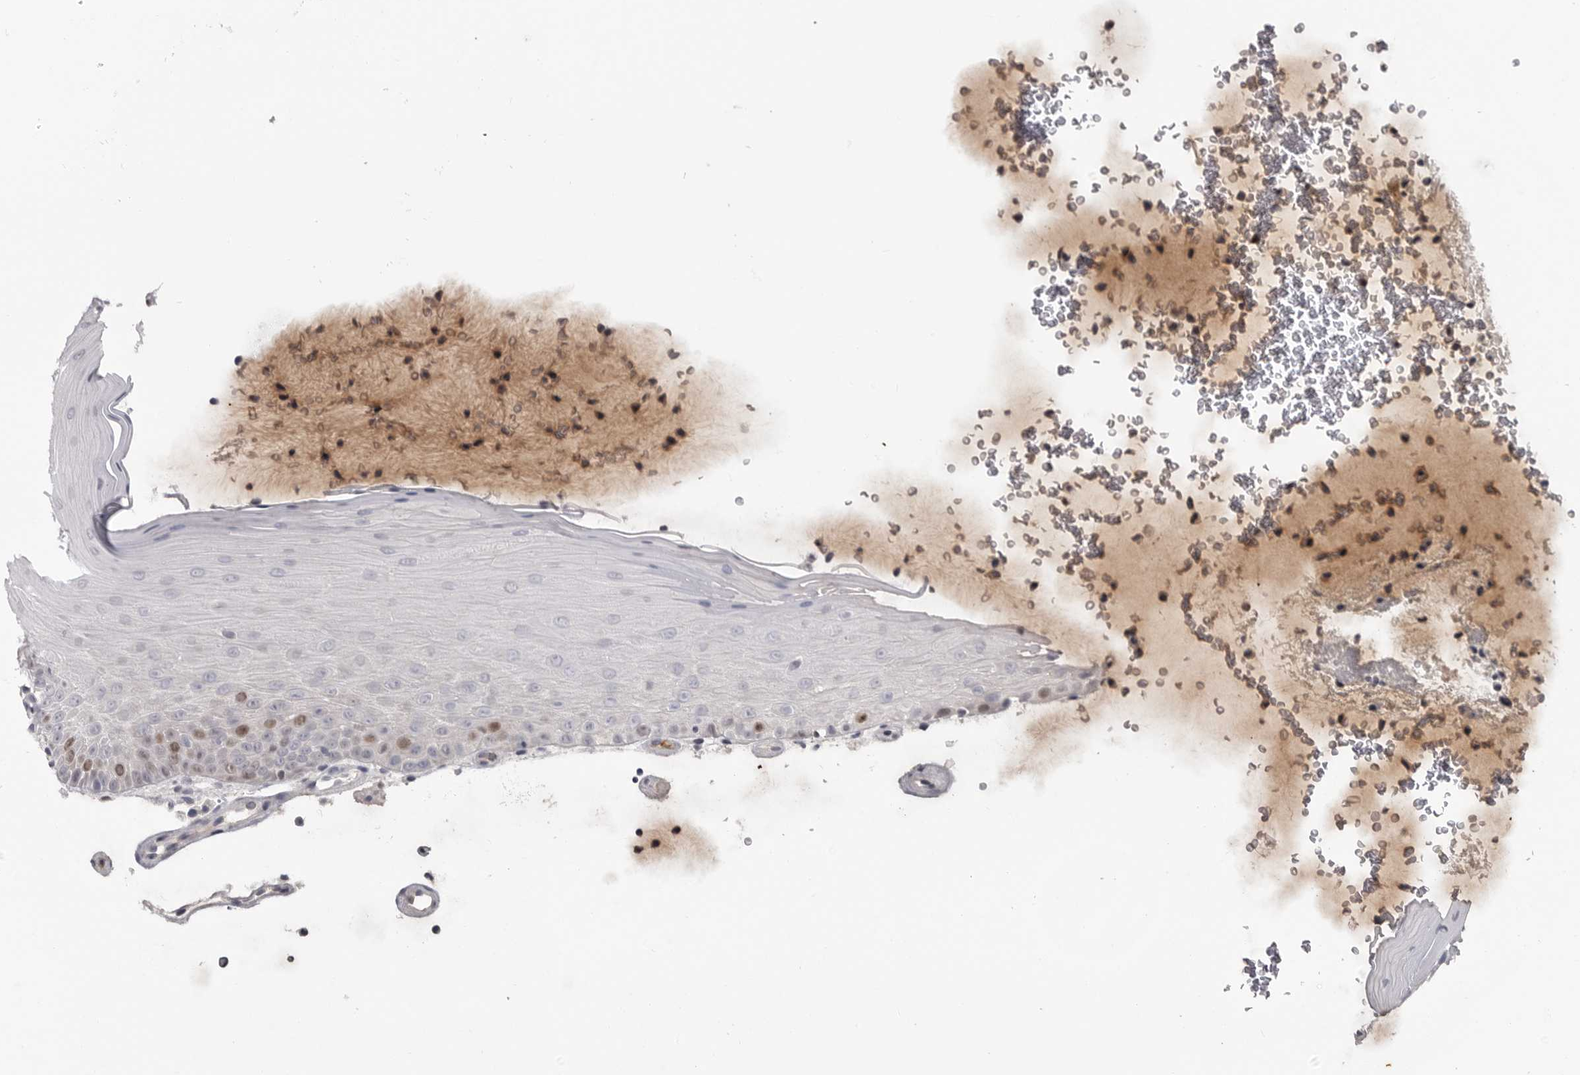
{"staining": {"intensity": "moderate", "quantity": "<25%", "location": "cytoplasmic/membranous,nuclear"}, "tissue": "oral mucosa", "cell_type": "Squamous epithelial cells", "image_type": "normal", "snomed": [{"axis": "morphology", "description": "Normal tissue, NOS"}, {"axis": "topography", "description": "Oral tissue"}], "caption": "Oral mucosa was stained to show a protein in brown. There is low levels of moderate cytoplasmic/membranous,nuclear positivity in about <25% of squamous epithelial cells.", "gene": "ZNF277", "patient": {"sex": "male", "age": 13}}